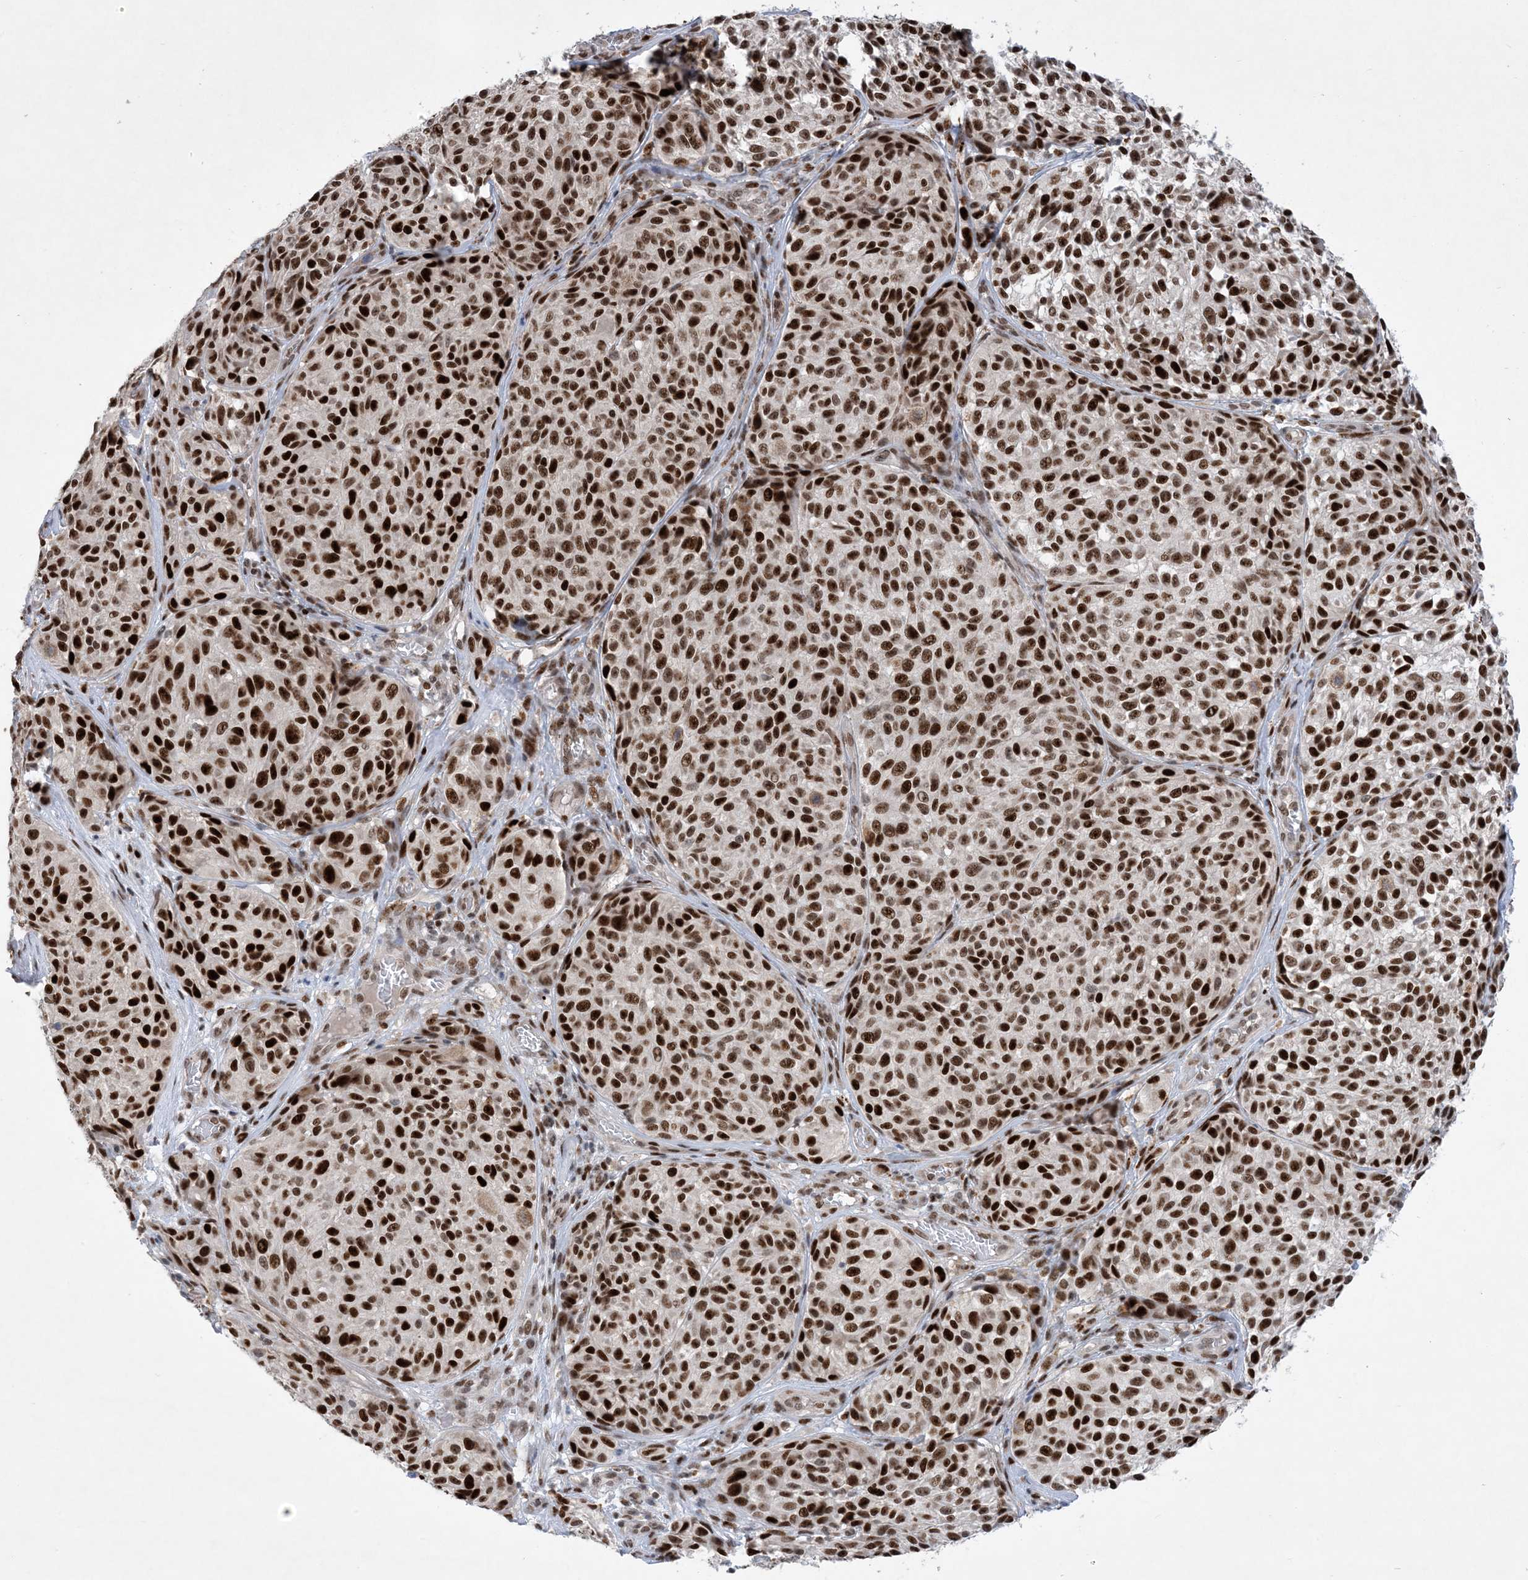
{"staining": {"intensity": "strong", "quantity": ">75%", "location": "nuclear"}, "tissue": "melanoma", "cell_type": "Tumor cells", "image_type": "cancer", "snomed": [{"axis": "morphology", "description": "Malignant melanoma, NOS"}, {"axis": "topography", "description": "Skin"}], "caption": "Immunohistochemical staining of melanoma reveals high levels of strong nuclear protein expression in about >75% of tumor cells.", "gene": "TSPYL1", "patient": {"sex": "male", "age": 83}}